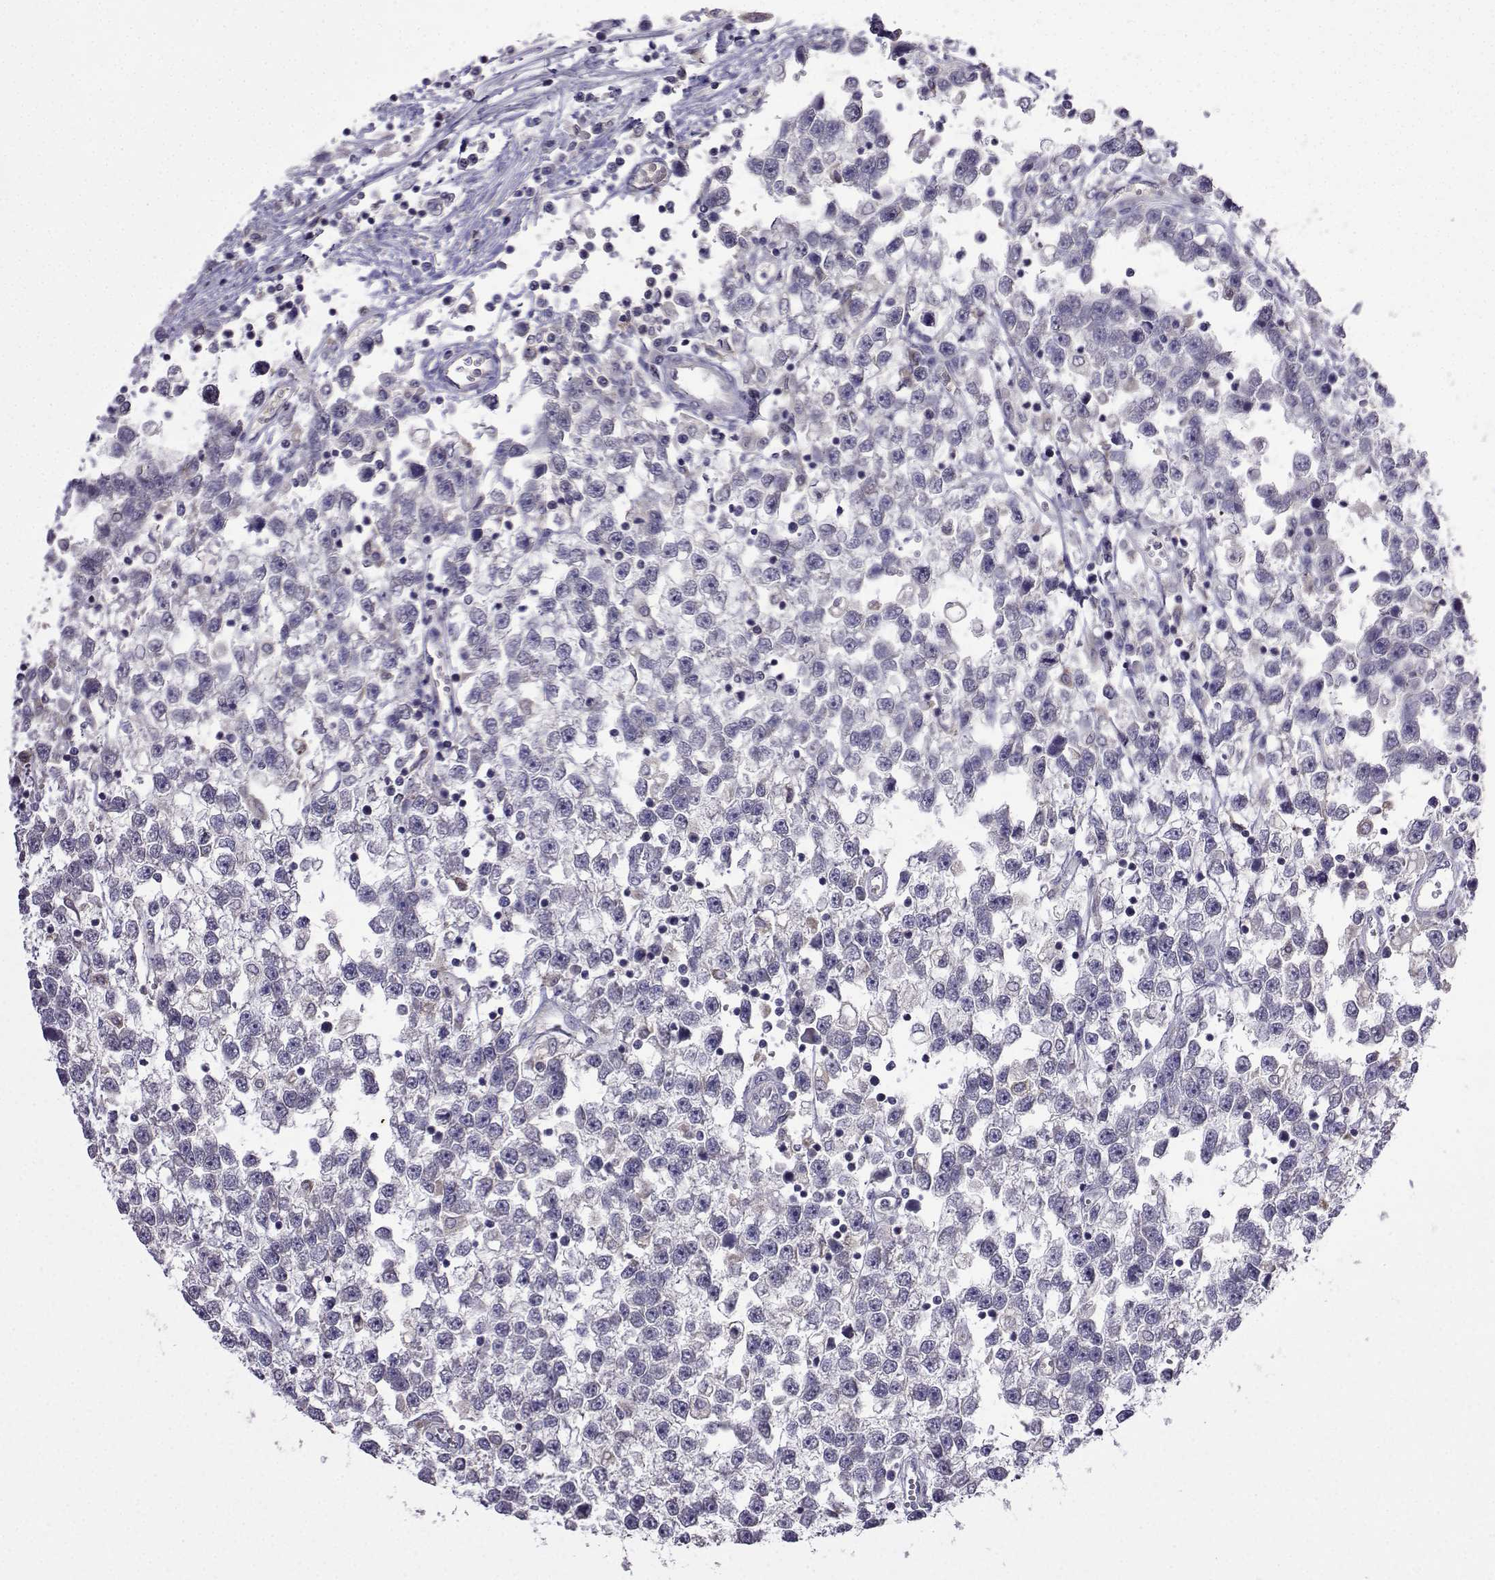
{"staining": {"intensity": "negative", "quantity": "none", "location": "none"}, "tissue": "testis cancer", "cell_type": "Tumor cells", "image_type": "cancer", "snomed": [{"axis": "morphology", "description": "Seminoma, NOS"}, {"axis": "topography", "description": "Testis"}], "caption": "Testis seminoma was stained to show a protein in brown. There is no significant positivity in tumor cells.", "gene": "FCAMR", "patient": {"sex": "male", "age": 34}}